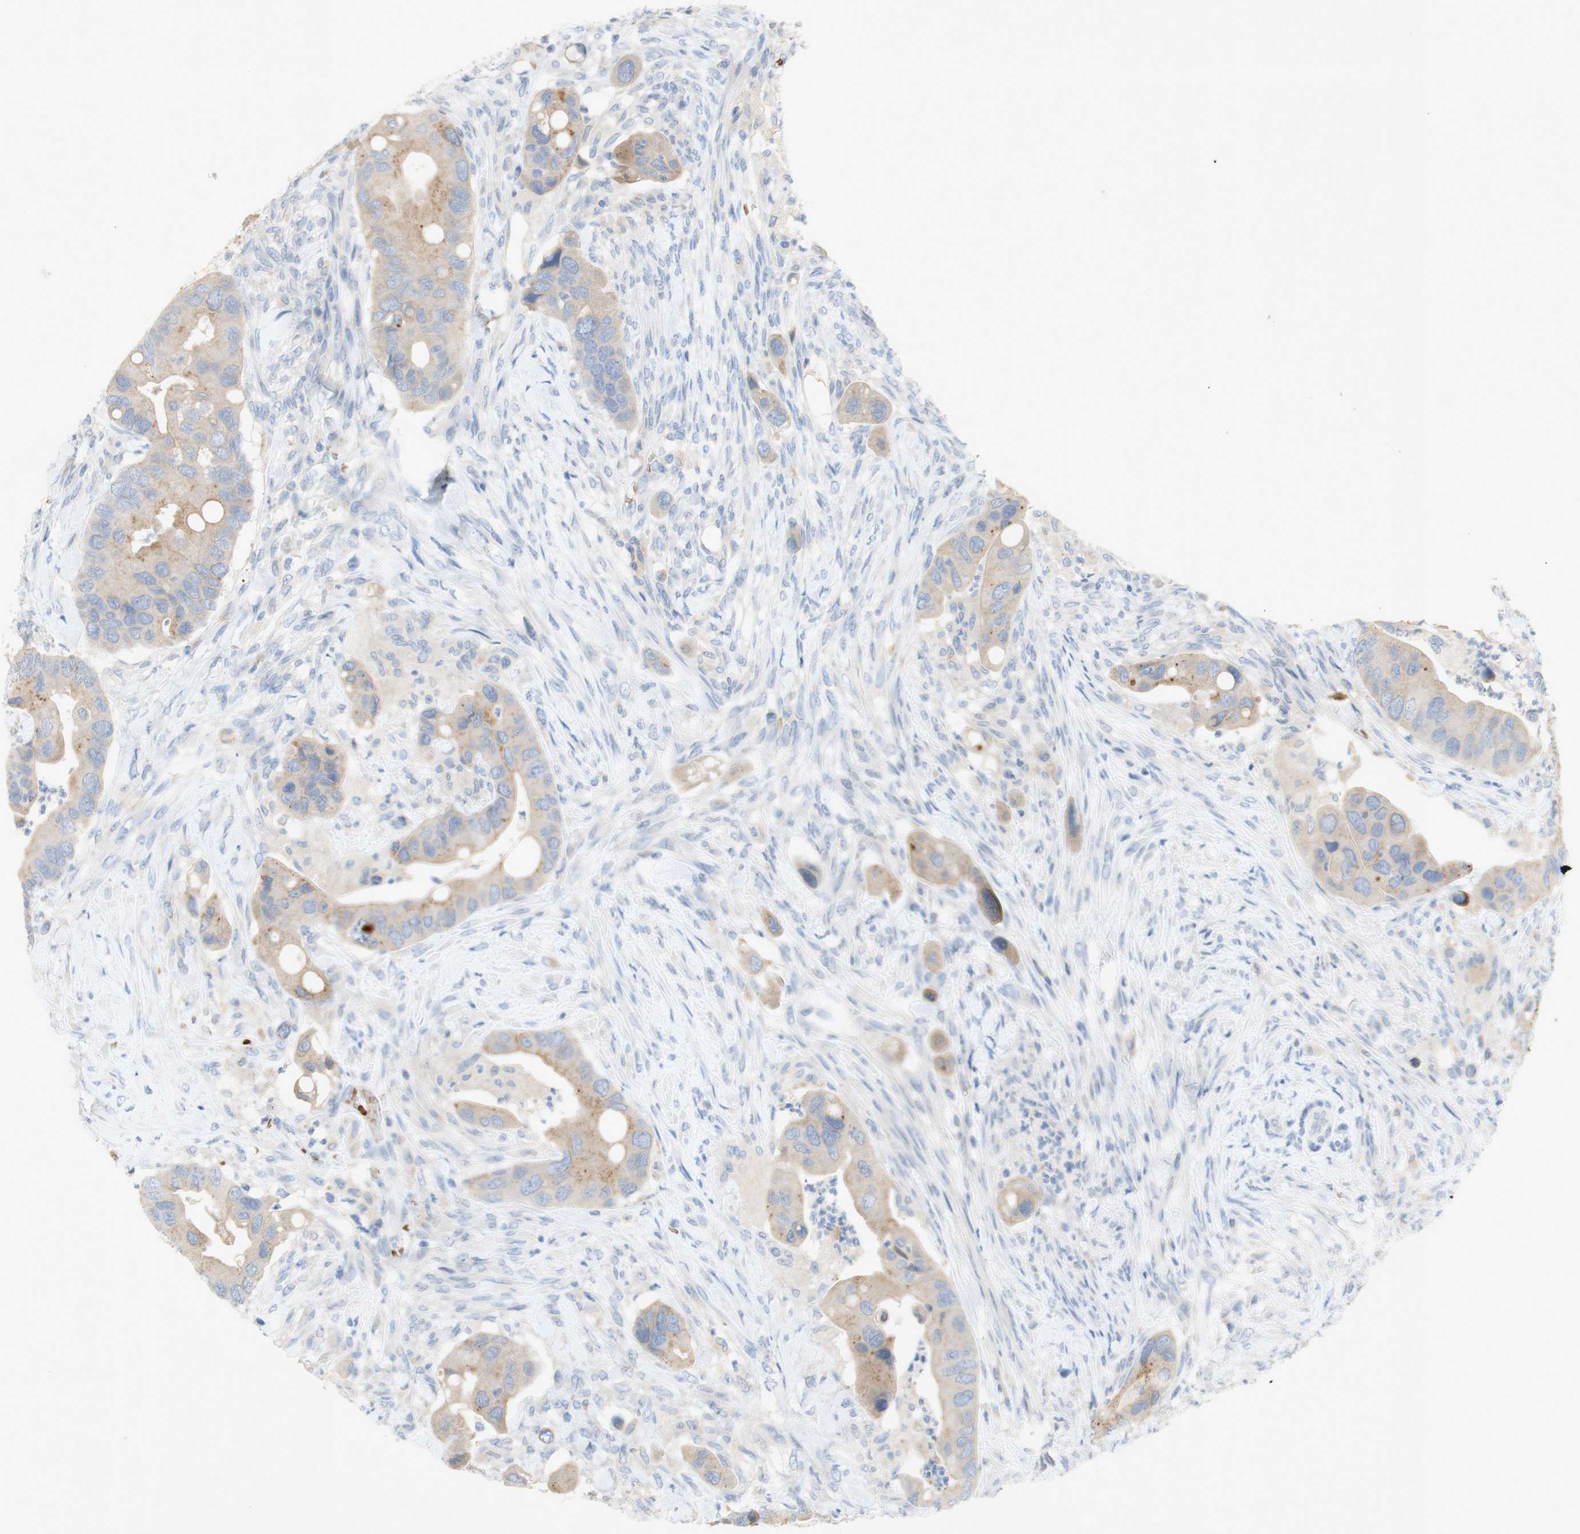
{"staining": {"intensity": "weak", "quantity": "25%-75%", "location": "cytoplasmic/membranous"}, "tissue": "colorectal cancer", "cell_type": "Tumor cells", "image_type": "cancer", "snomed": [{"axis": "morphology", "description": "Adenocarcinoma, NOS"}, {"axis": "topography", "description": "Rectum"}], "caption": "Weak cytoplasmic/membranous protein staining is identified in about 25%-75% of tumor cells in colorectal cancer.", "gene": "EPO", "patient": {"sex": "female", "age": 57}}